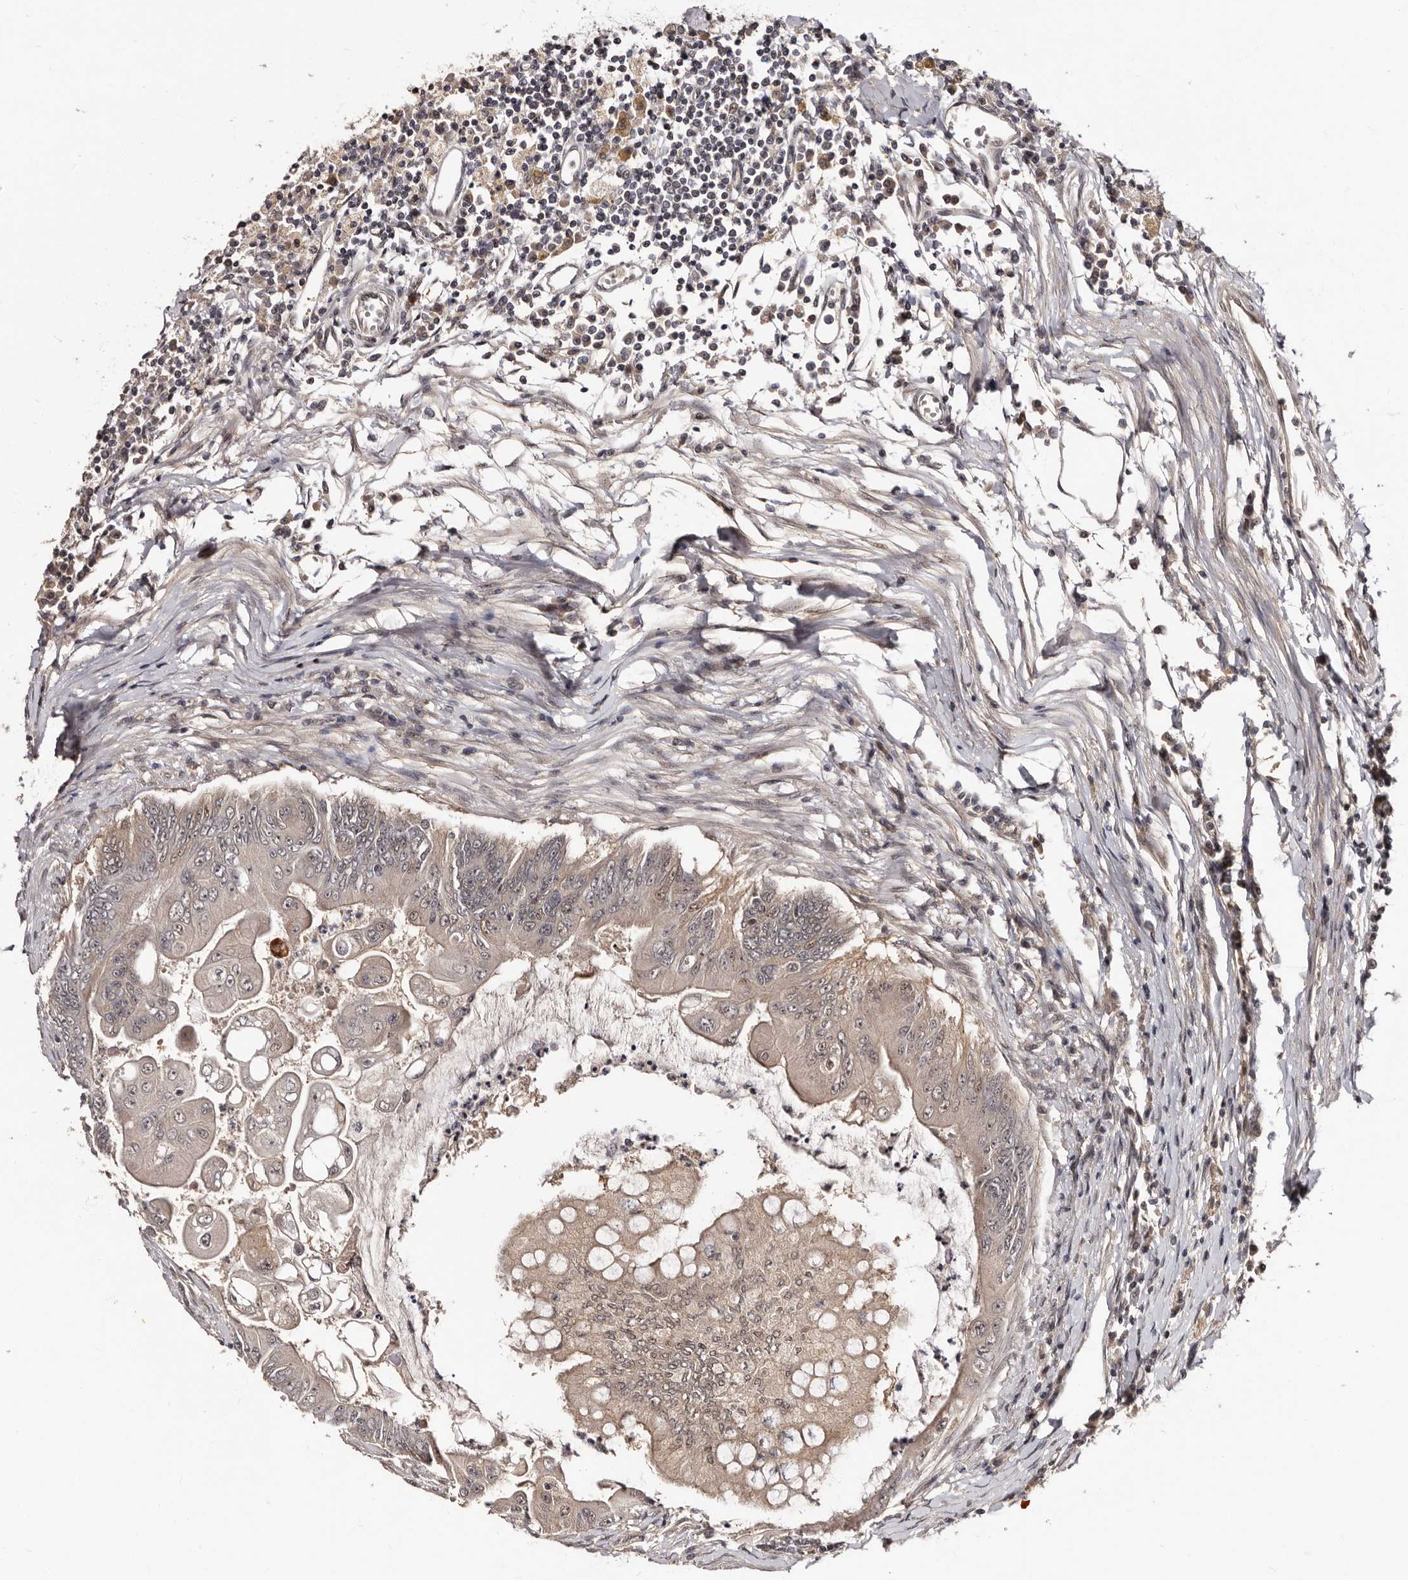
{"staining": {"intensity": "weak", "quantity": ">75%", "location": "cytoplasmic/membranous,nuclear"}, "tissue": "colorectal cancer", "cell_type": "Tumor cells", "image_type": "cancer", "snomed": [{"axis": "morphology", "description": "Adenoma, NOS"}, {"axis": "morphology", "description": "Adenocarcinoma, NOS"}, {"axis": "topography", "description": "Colon"}], "caption": "A histopathology image of human colorectal cancer (adenoma) stained for a protein demonstrates weak cytoplasmic/membranous and nuclear brown staining in tumor cells.", "gene": "TBC1D22B", "patient": {"sex": "male", "age": 79}}